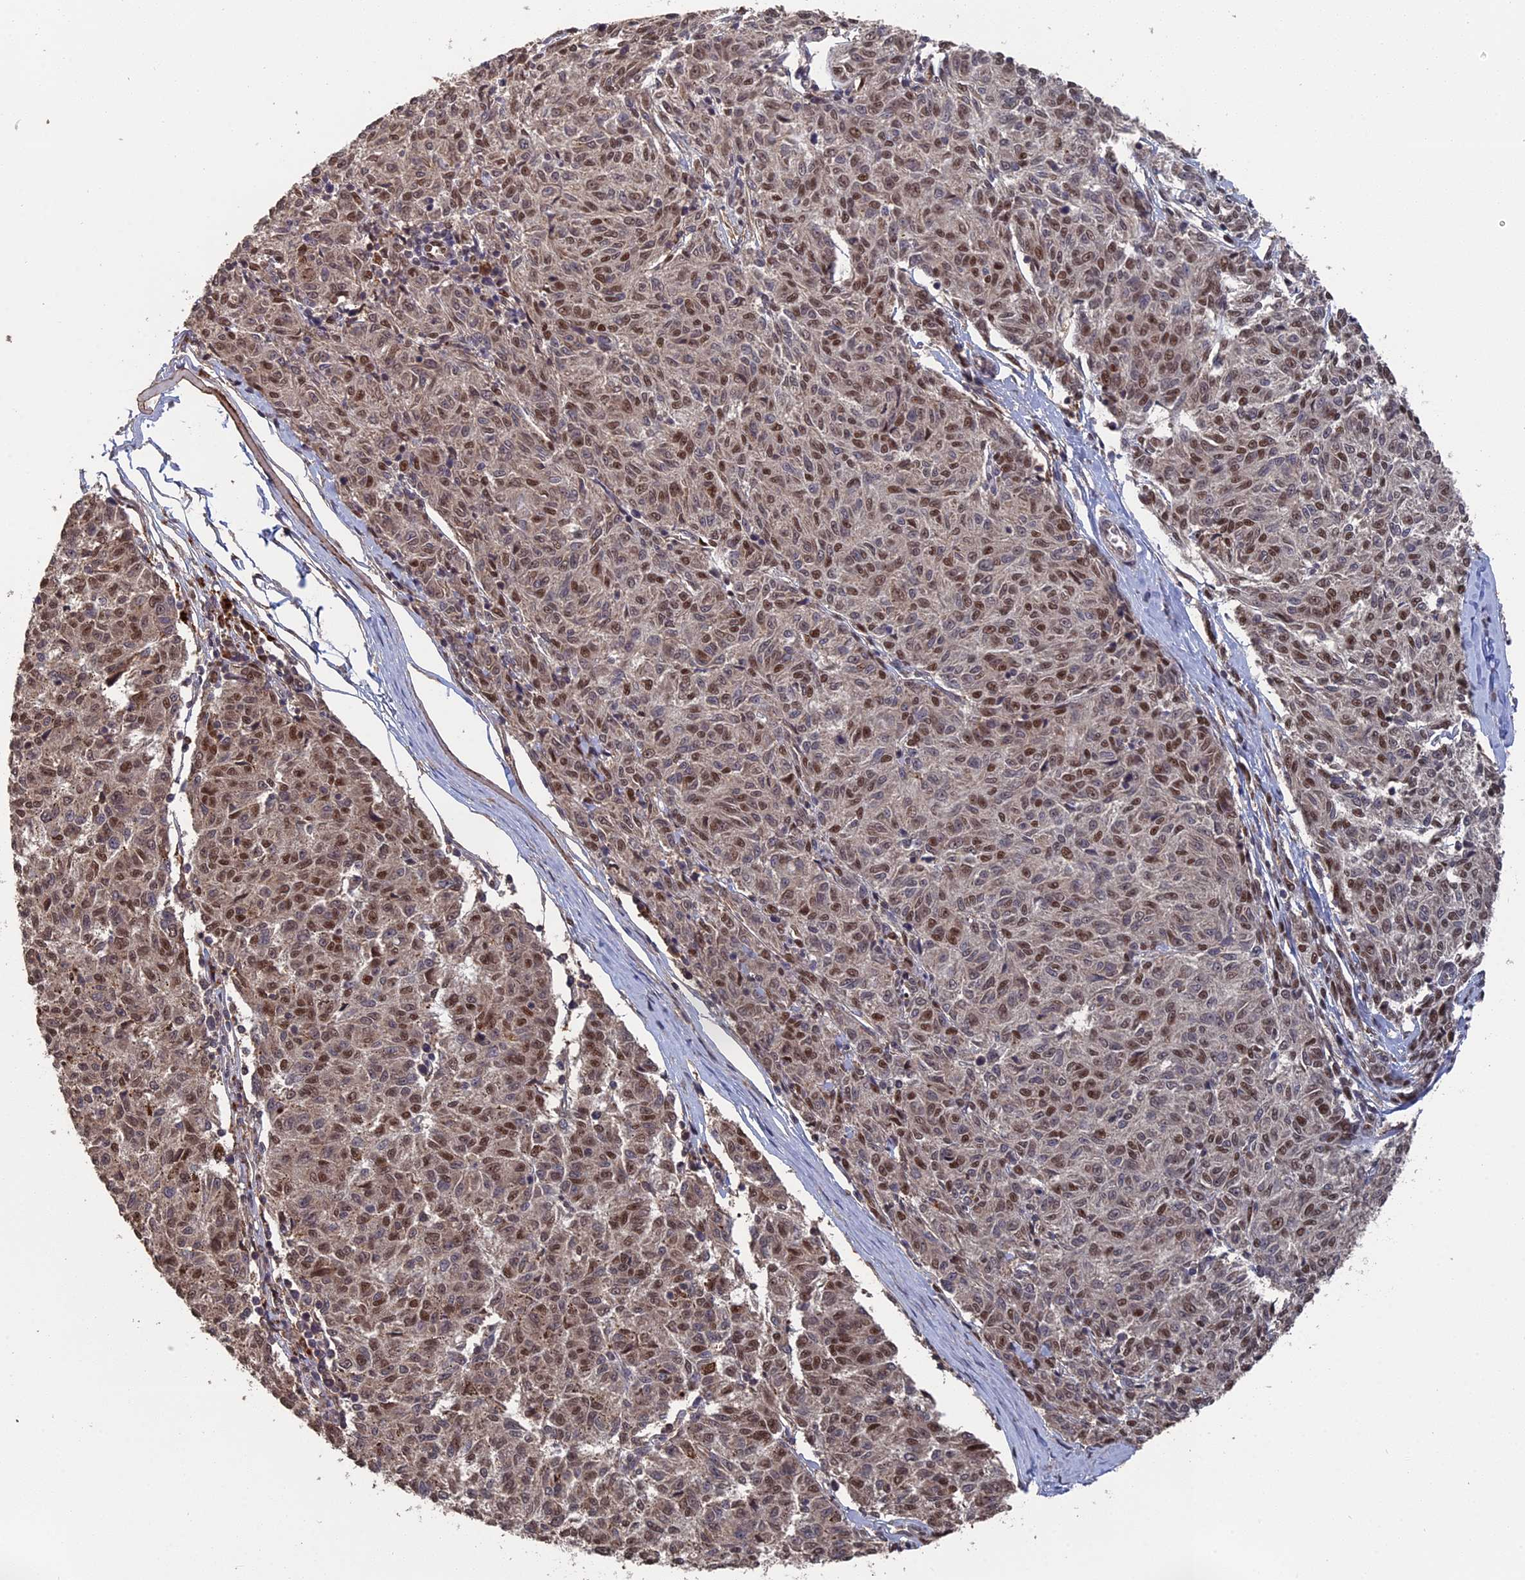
{"staining": {"intensity": "weak", "quantity": ">75%", "location": "nuclear"}, "tissue": "melanoma", "cell_type": "Tumor cells", "image_type": "cancer", "snomed": [{"axis": "morphology", "description": "Malignant melanoma, NOS"}, {"axis": "topography", "description": "Skin"}], "caption": "Immunohistochemistry micrograph of melanoma stained for a protein (brown), which exhibits low levels of weak nuclear expression in approximately >75% of tumor cells.", "gene": "MYBL2", "patient": {"sex": "female", "age": 72}}